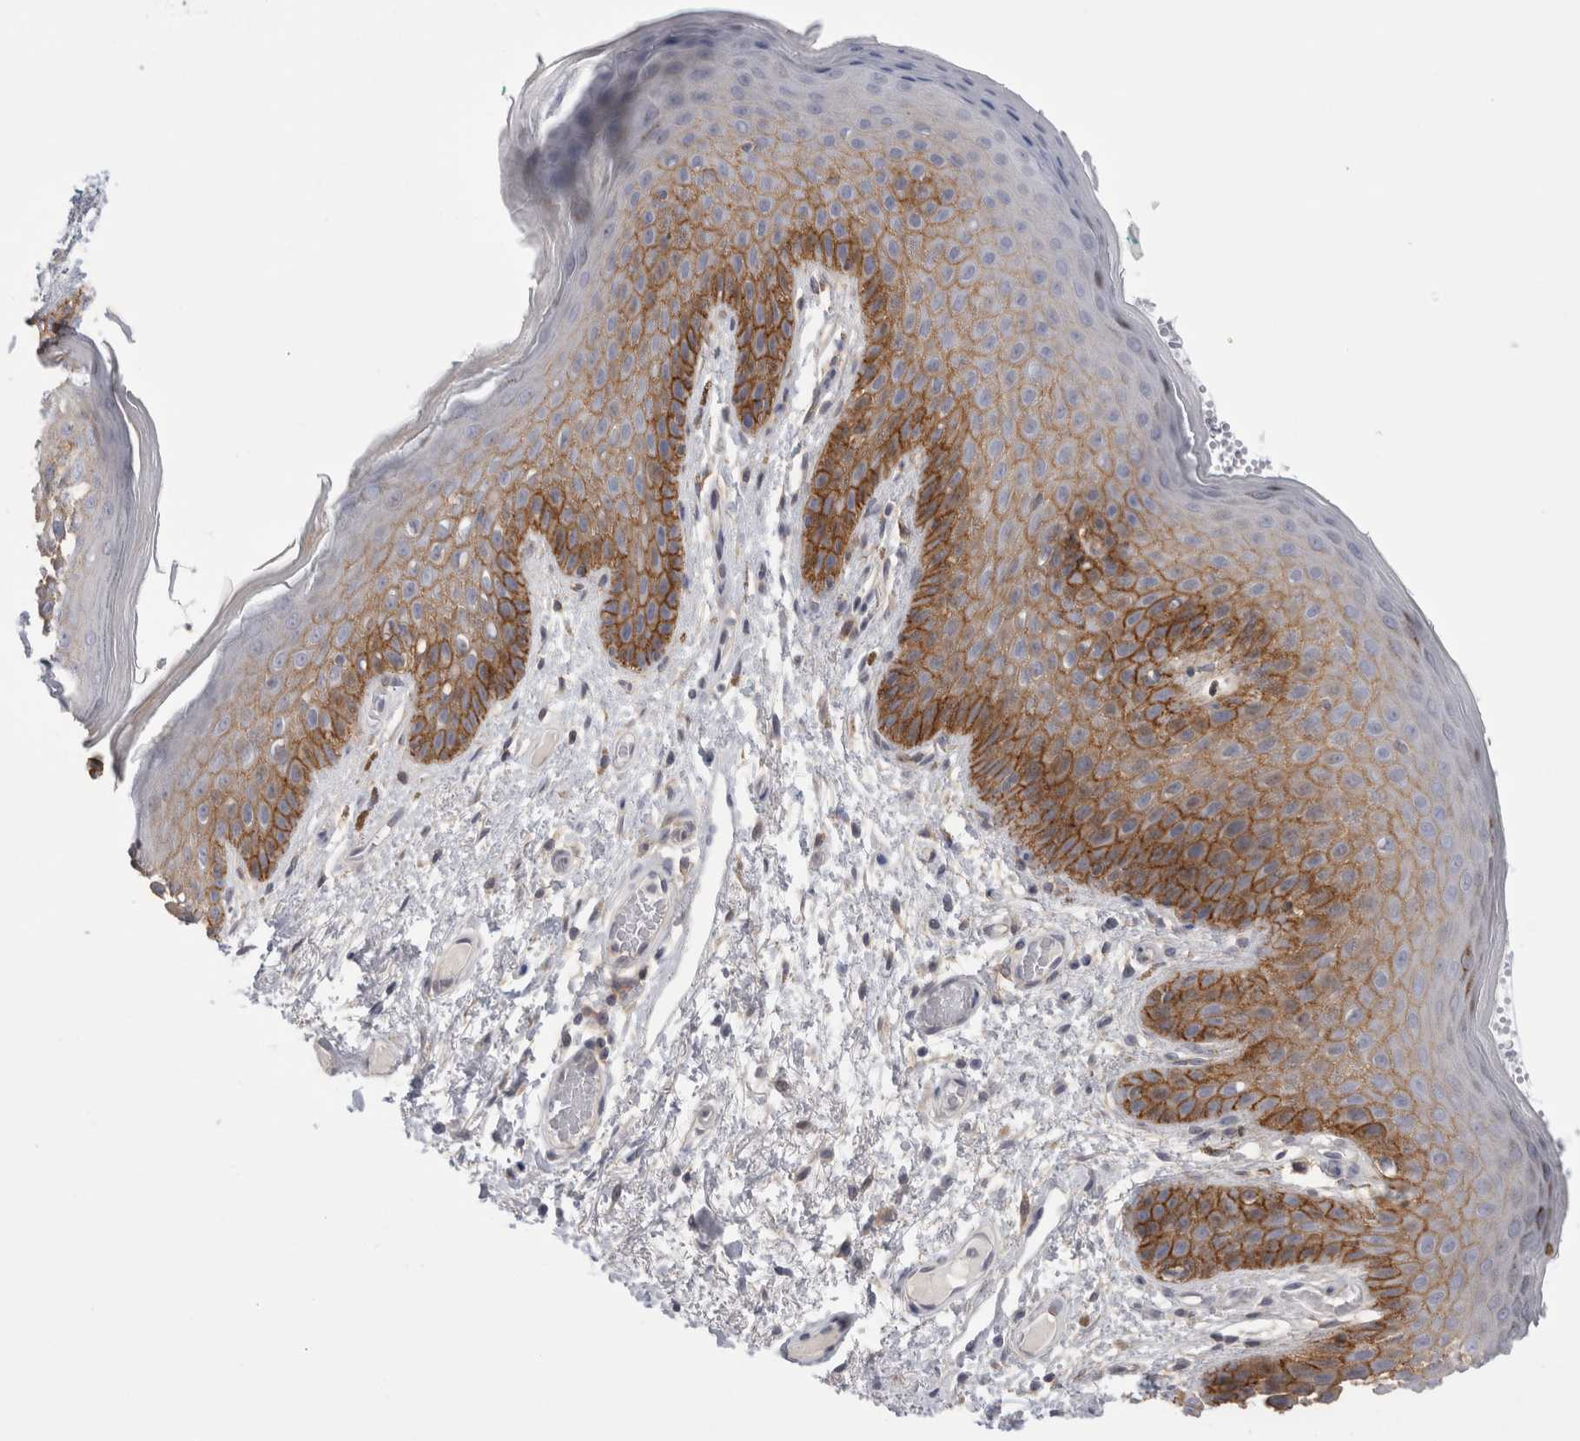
{"staining": {"intensity": "moderate", "quantity": "25%-75%", "location": "cytoplasmic/membranous"}, "tissue": "skin", "cell_type": "Epidermal cells", "image_type": "normal", "snomed": [{"axis": "morphology", "description": "Normal tissue, NOS"}, {"axis": "topography", "description": "Anal"}], "caption": "A micrograph of human skin stained for a protein reveals moderate cytoplasmic/membranous brown staining in epidermal cells. The protein of interest is shown in brown color, while the nuclei are stained blue.", "gene": "VANGL1", "patient": {"sex": "male", "age": 74}}